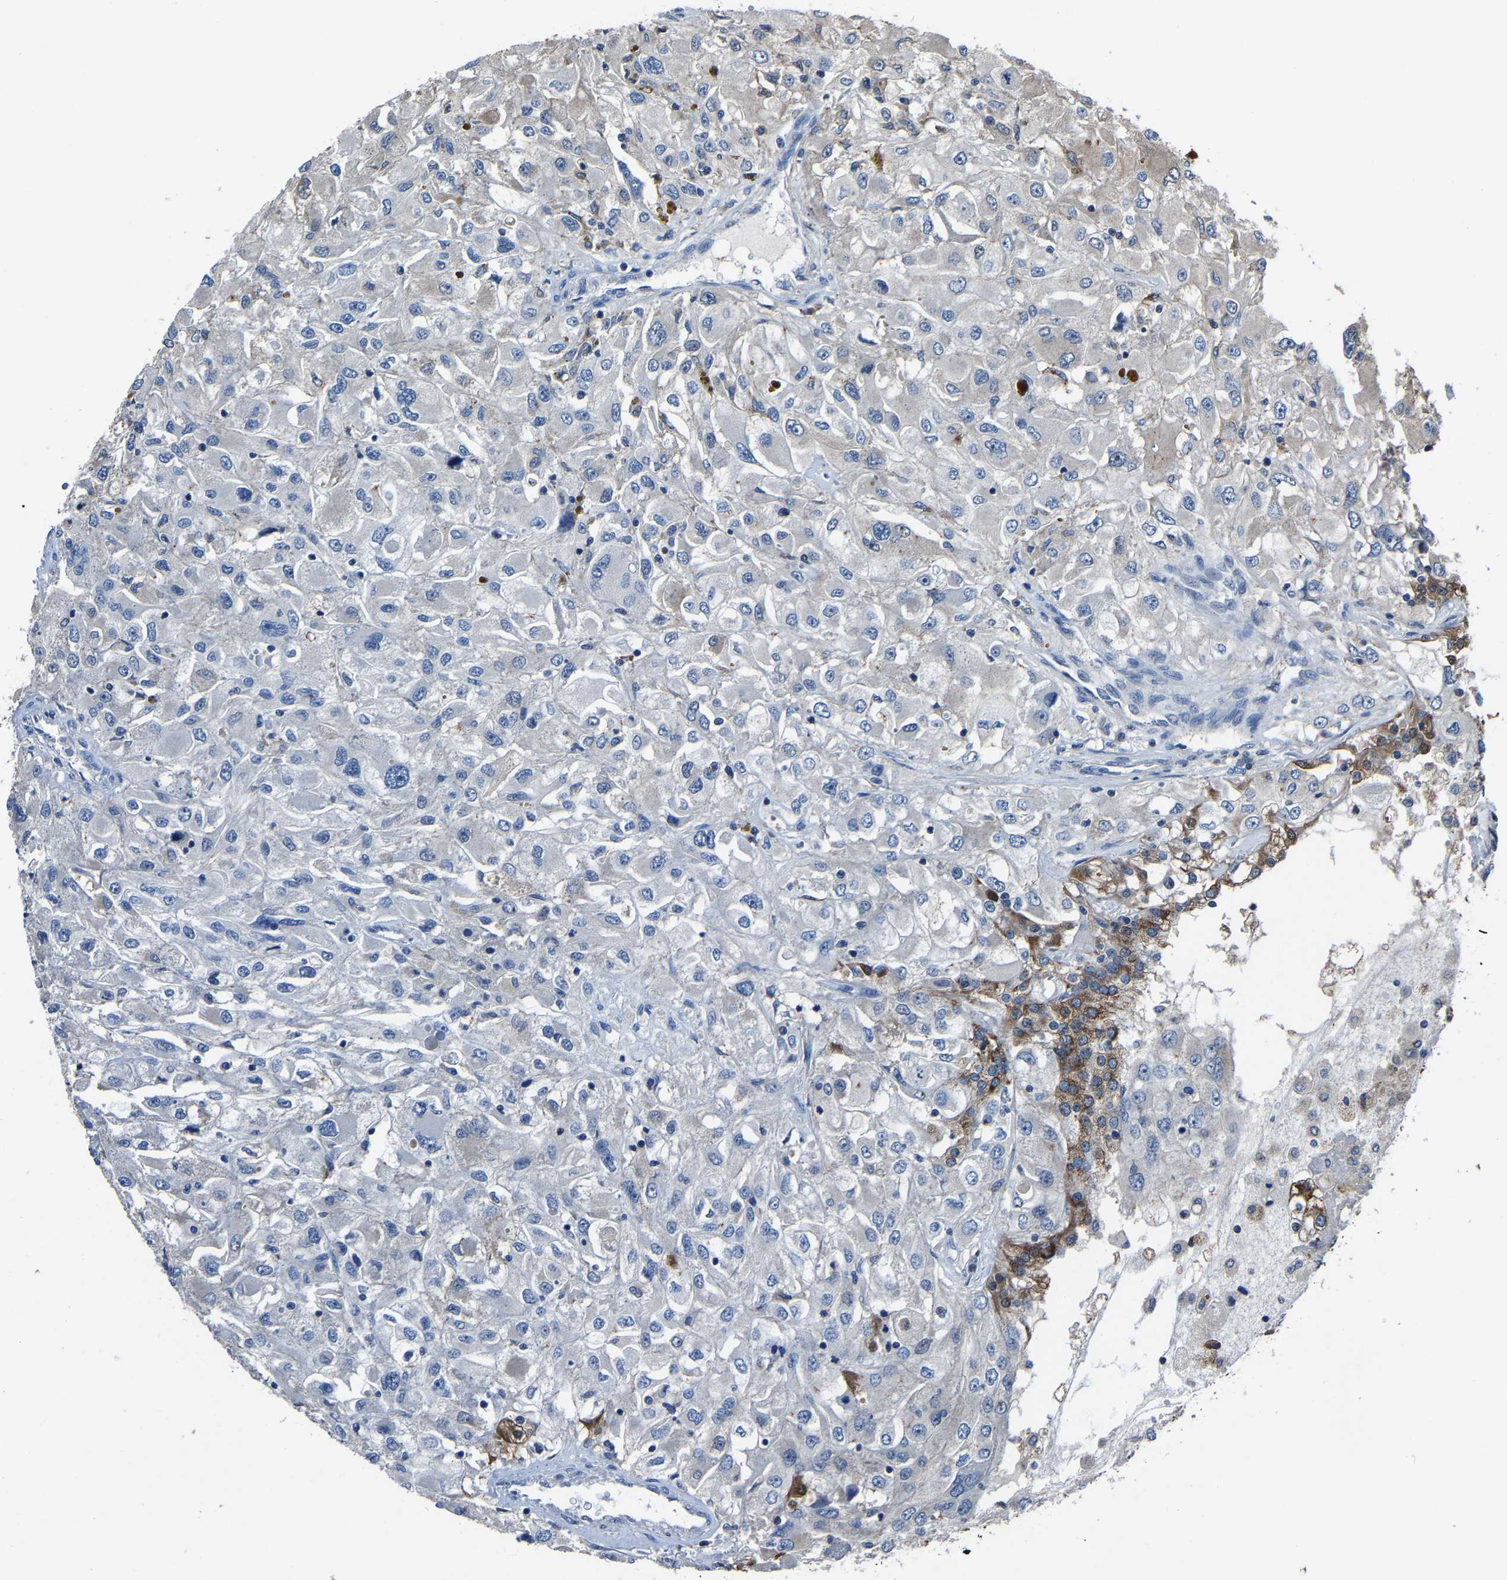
{"staining": {"intensity": "moderate", "quantity": "<25%", "location": "cytoplasmic/membranous"}, "tissue": "renal cancer", "cell_type": "Tumor cells", "image_type": "cancer", "snomed": [{"axis": "morphology", "description": "Adenocarcinoma, NOS"}, {"axis": "topography", "description": "Kidney"}], "caption": "Immunohistochemistry staining of adenocarcinoma (renal), which shows low levels of moderate cytoplasmic/membranous staining in about <25% of tumor cells indicating moderate cytoplasmic/membranous protein positivity. The staining was performed using DAB (3,3'-diaminobenzidine) (brown) for protein detection and nuclei were counterstained in hematoxylin (blue).", "gene": "STRBP", "patient": {"sex": "female", "age": 52}}